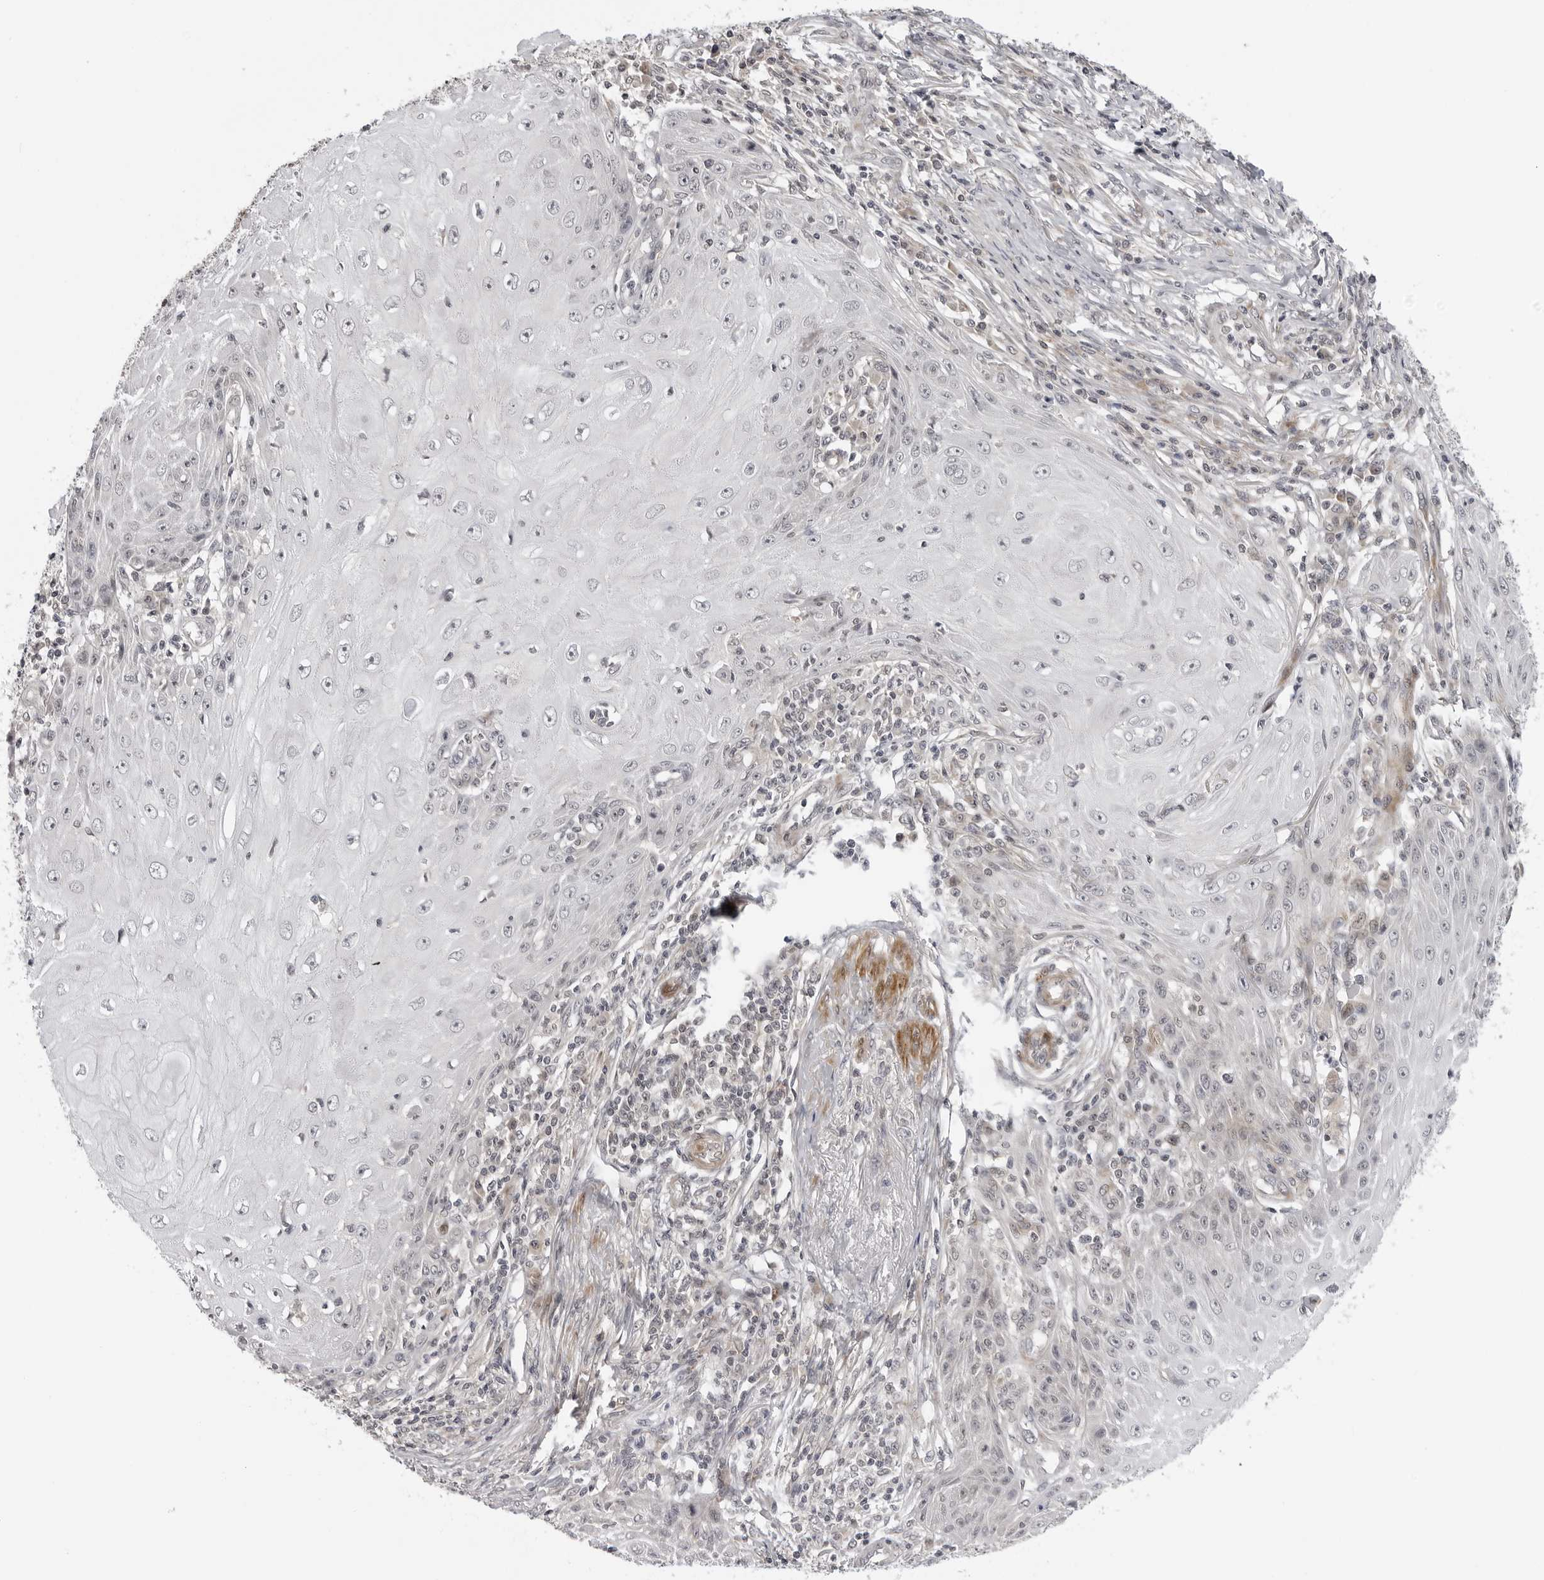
{"staining": {"intensity": "negative", "quantity": "none", "location": "none"}, "tissue": "skin cancer", "cell_type": "Tumor cells", "image_type": "cancer", "snomed": [{"axis": "morphology", "description": "Squamous cell carcinoma, NOS"}, {"axis": "topography", "description": "Skin"}], "caption": "Tumor cells are negative for brown protein staining in skin squamous cell carcinoma. The staining is performed using DAB (3,3'-diaminobenzidine) brown chromogen with nuclei counter-stained in using hematoxylin.", "gene": "ADAMTS5", "patient": {"sex": "female", "age": 73}}